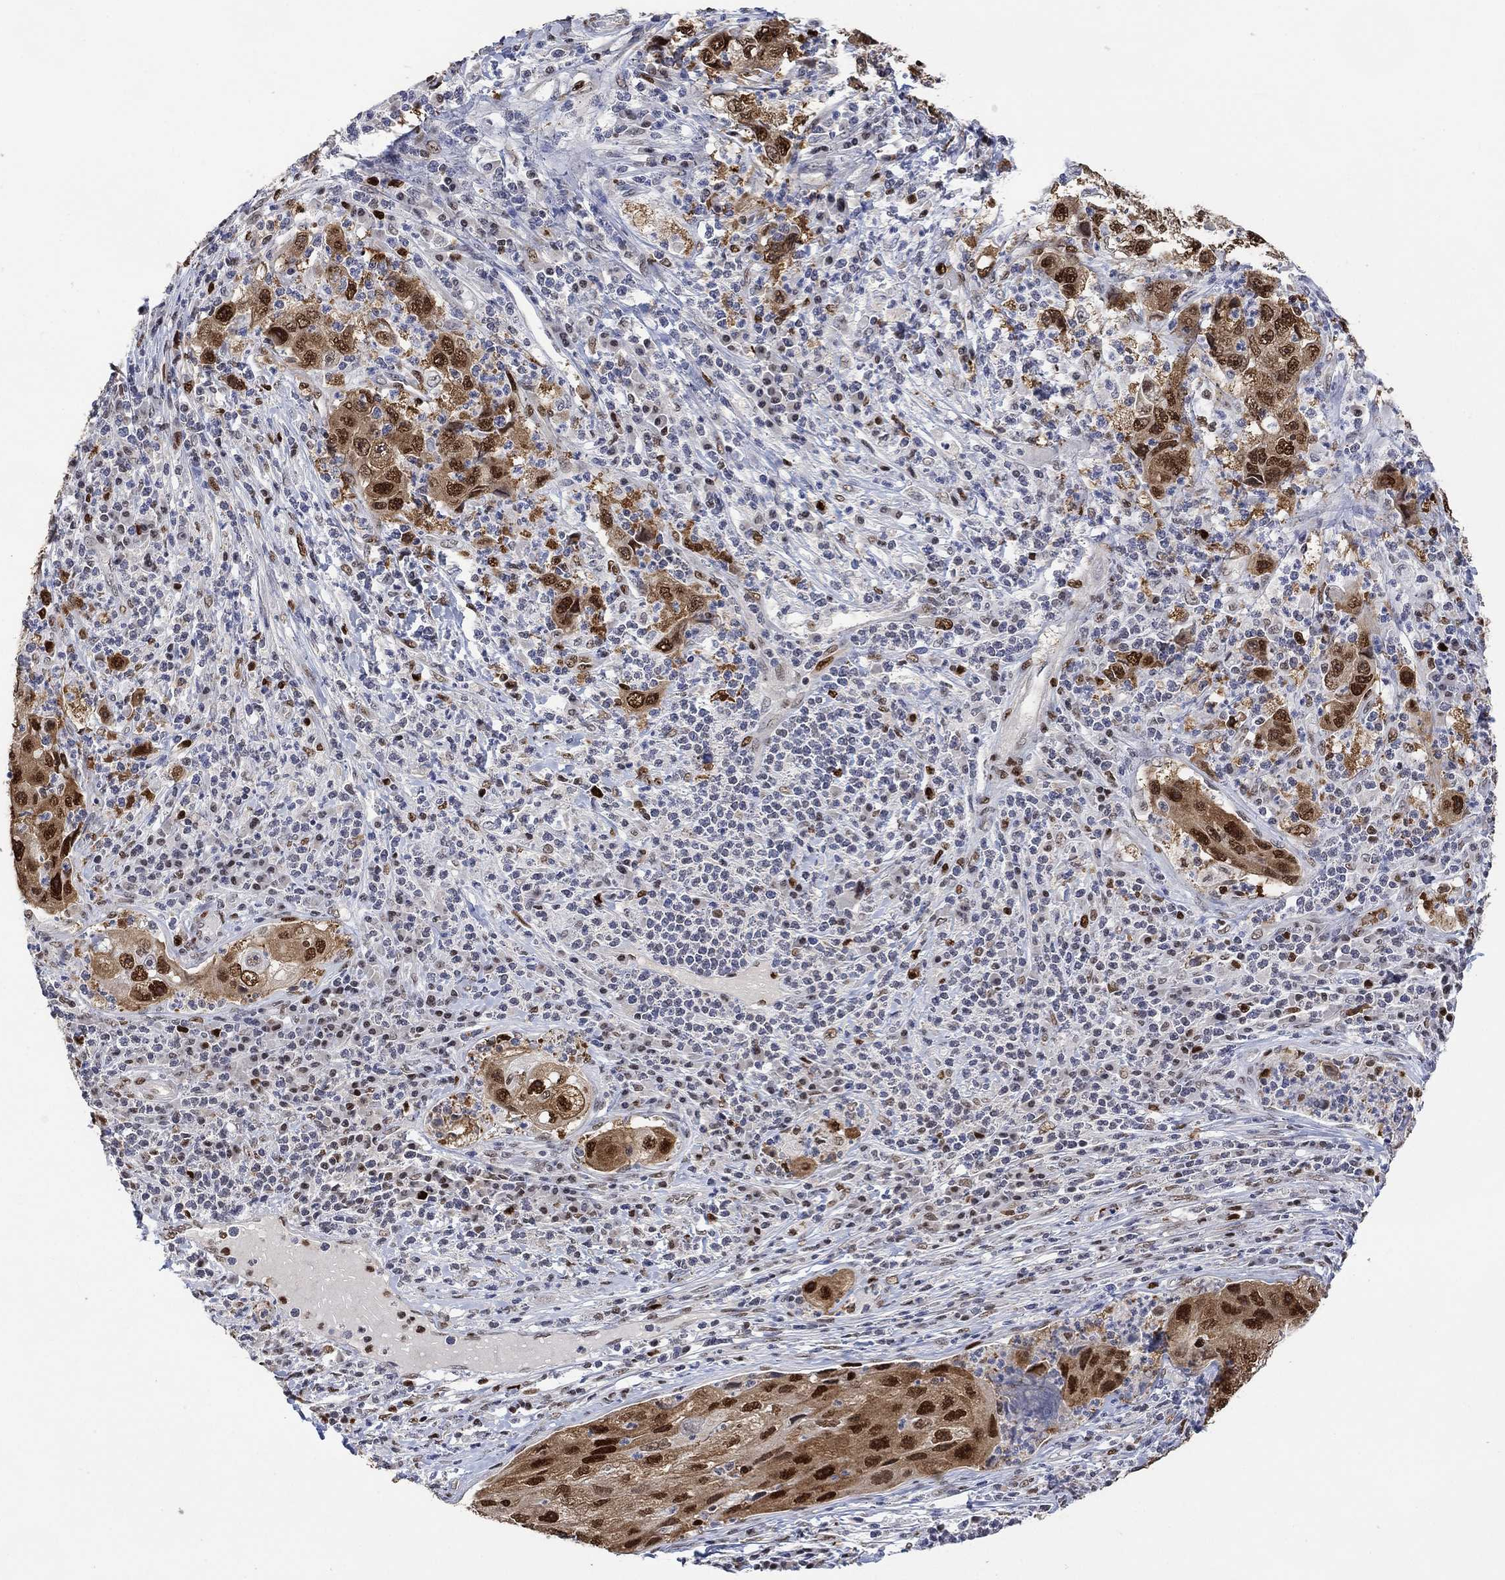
{"staining": {"intensity": "moderate", "quantity": ">75%", "location": "cytoplasmic/membranous,nuclear"}, "tissue": "cervical cancer", "cell_type": "Tumor cells", "image_type": "cancer", "snomed": [{"axis": "morphology", "description": "Squamous cell carcinoma, NOS"}, {"axis": "topography", "description": "Cervix"}], "caption": "Moderate cytoplasmic/membranous and nuclear positivity is seen in approximately >75% of tumor cells in cervical cancer.", "gene": "RAD54L2", "patient": {"sex": "female", "age": 36}}